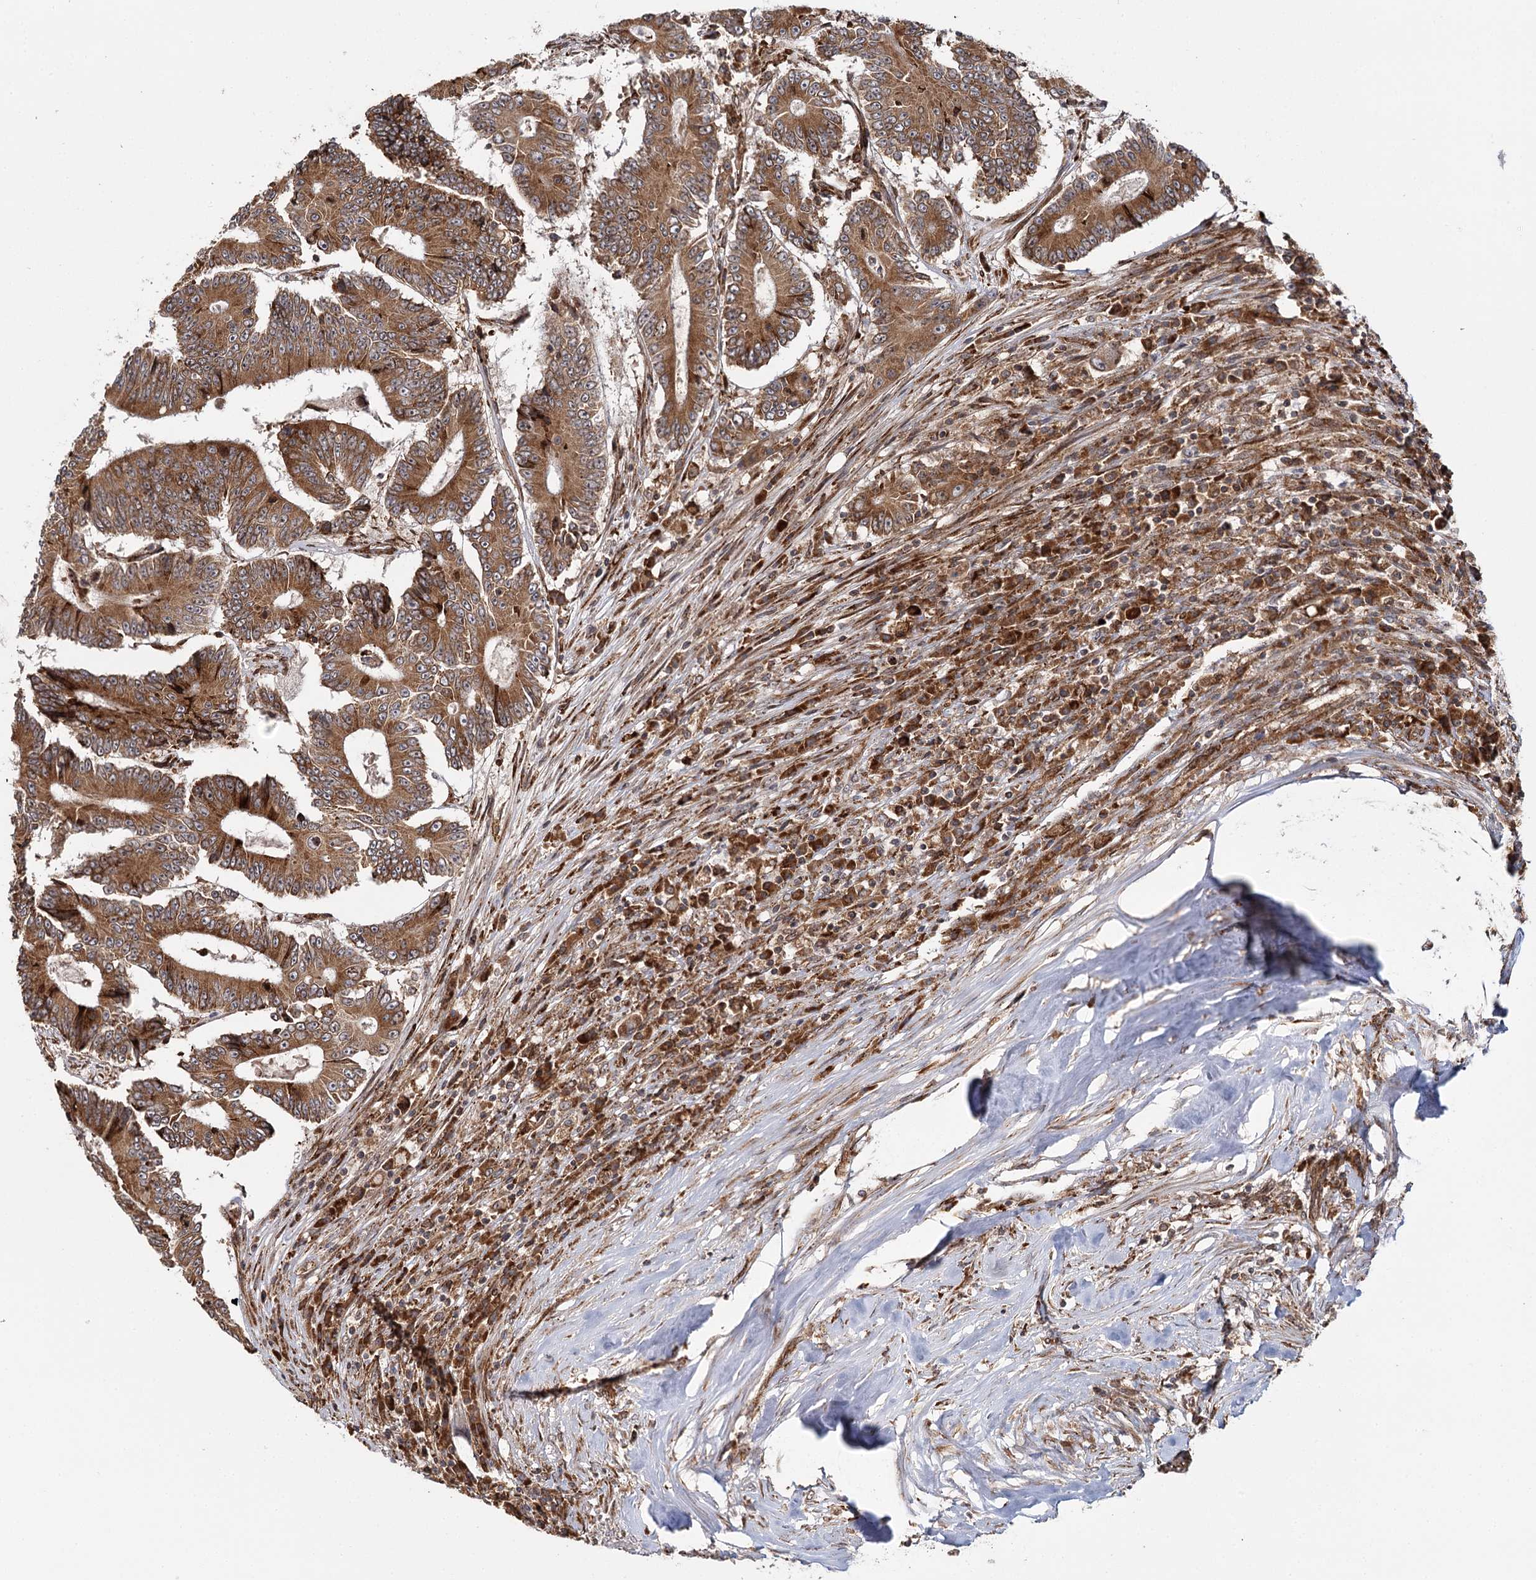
{"staining": {"intensity": "strong", "quantity": ">75%", "location": "cytoplasmic/membranous"}, "tissue": "colorectal cancer", "cell_type": "Tumor cells", "image_type": "cancer", "snomed": [{"axis": "morphology", "description": "Adenocarcinoma, NOS"}, {"axis": "topography", "description": "Colon"}], "caption": "Colorectal cancer (adenocarcinoma) tissue demonstrates strong cytoplasmic/membranous positivity in approximately >75% of tumor cells, visualized by immunohistochemistry.", "gene": "MKNK1", "patient": {"sex": "male", "age": 83}}